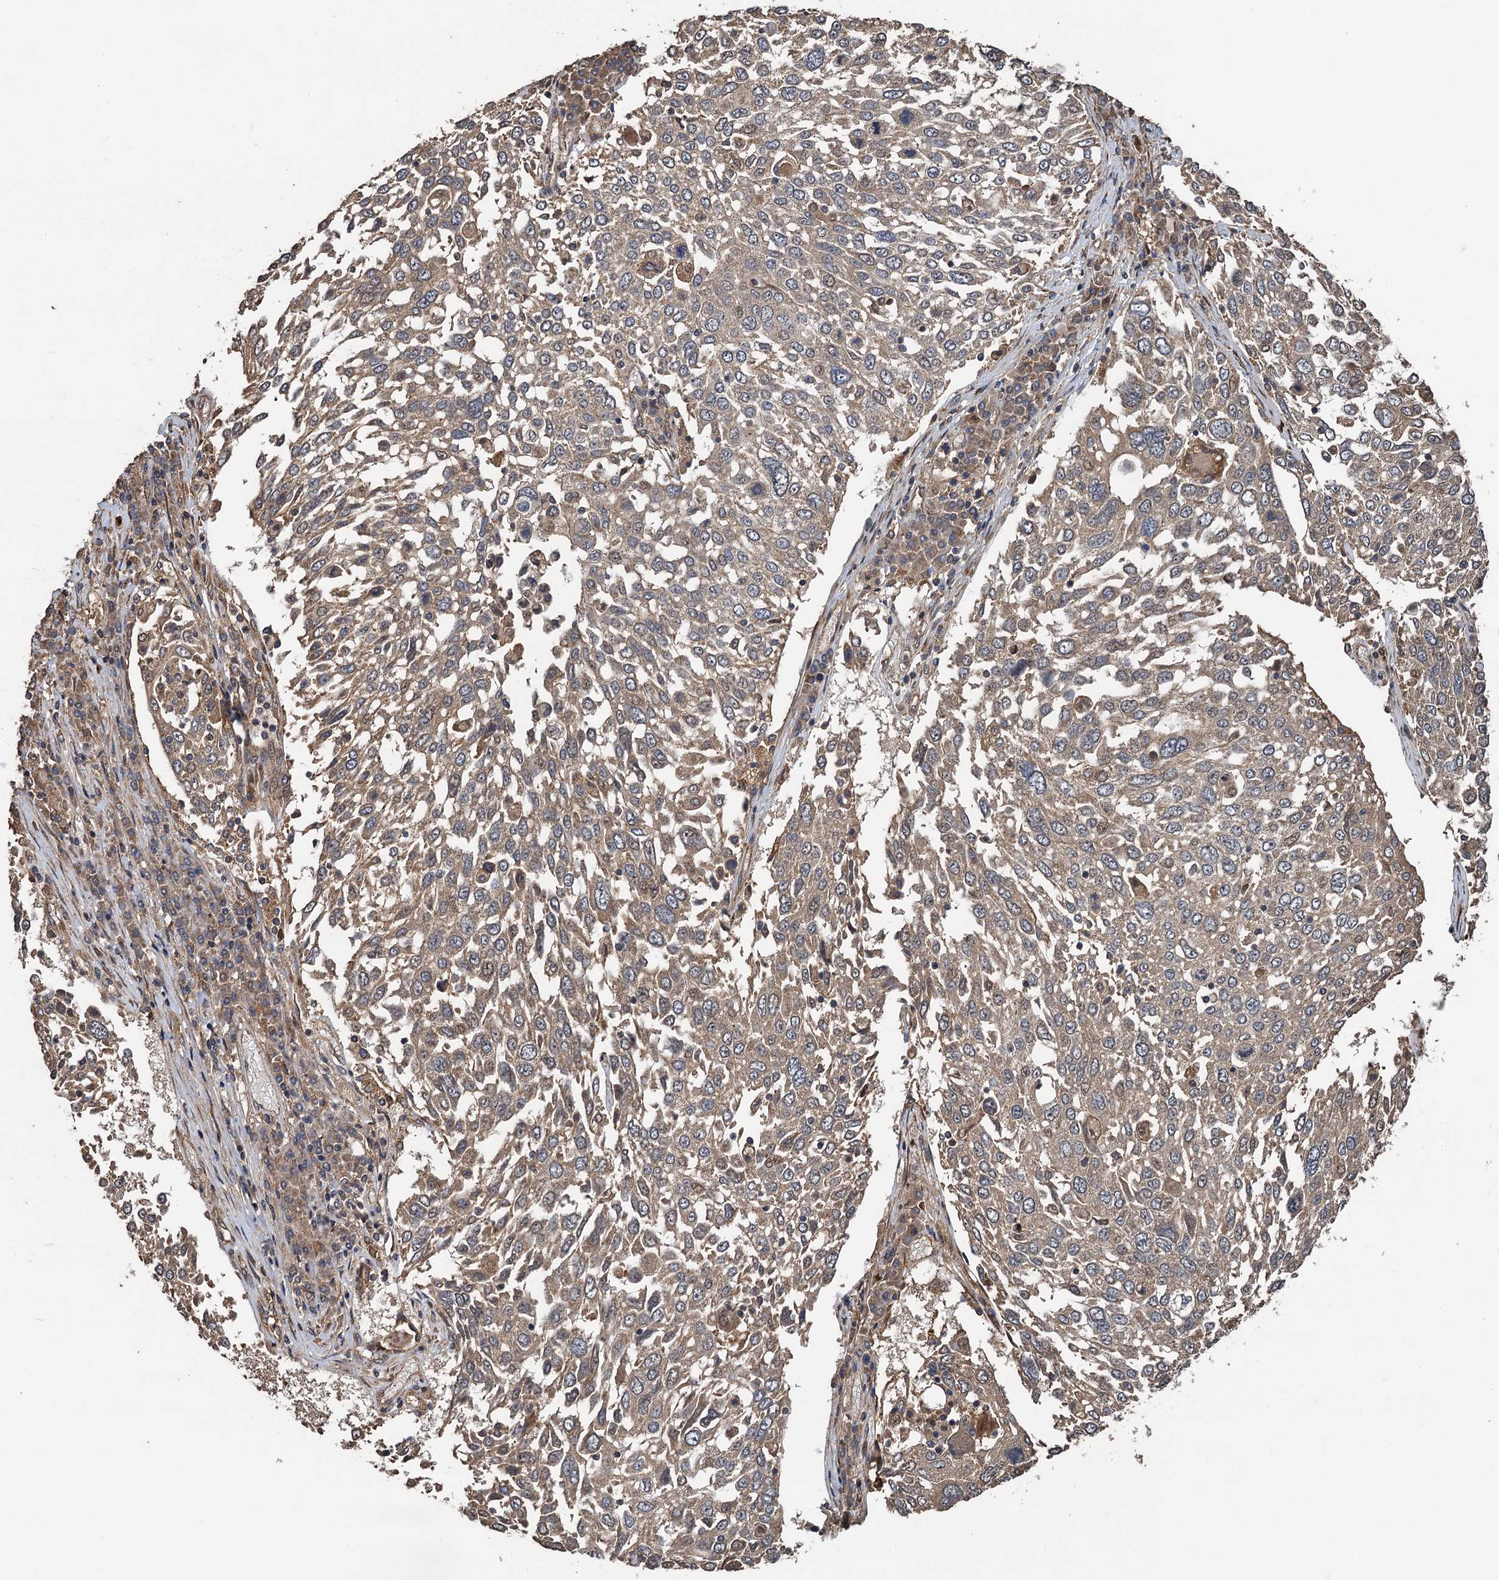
{"staining": {"intensity": "weak", "quantity": ">75%", "location": "cytoplasmic/membranous"}, "tissue": "lung cancer", "cell_type": "Tumor cells", "image_type": "cancer", "snomed": [{"axis": "morphology", "description": "Squamous cell carcinoma, NOS"}, {"axis": "topography", "description": "Lung"}], "caption": "This is an image of IHC staining of lung squamous cell carcinoma, which shows weak expression in the cytoplasmic/membranous of tumor cells.", "gene": "TMEM39B", "patient": {"sex": "male", "age": 65}}